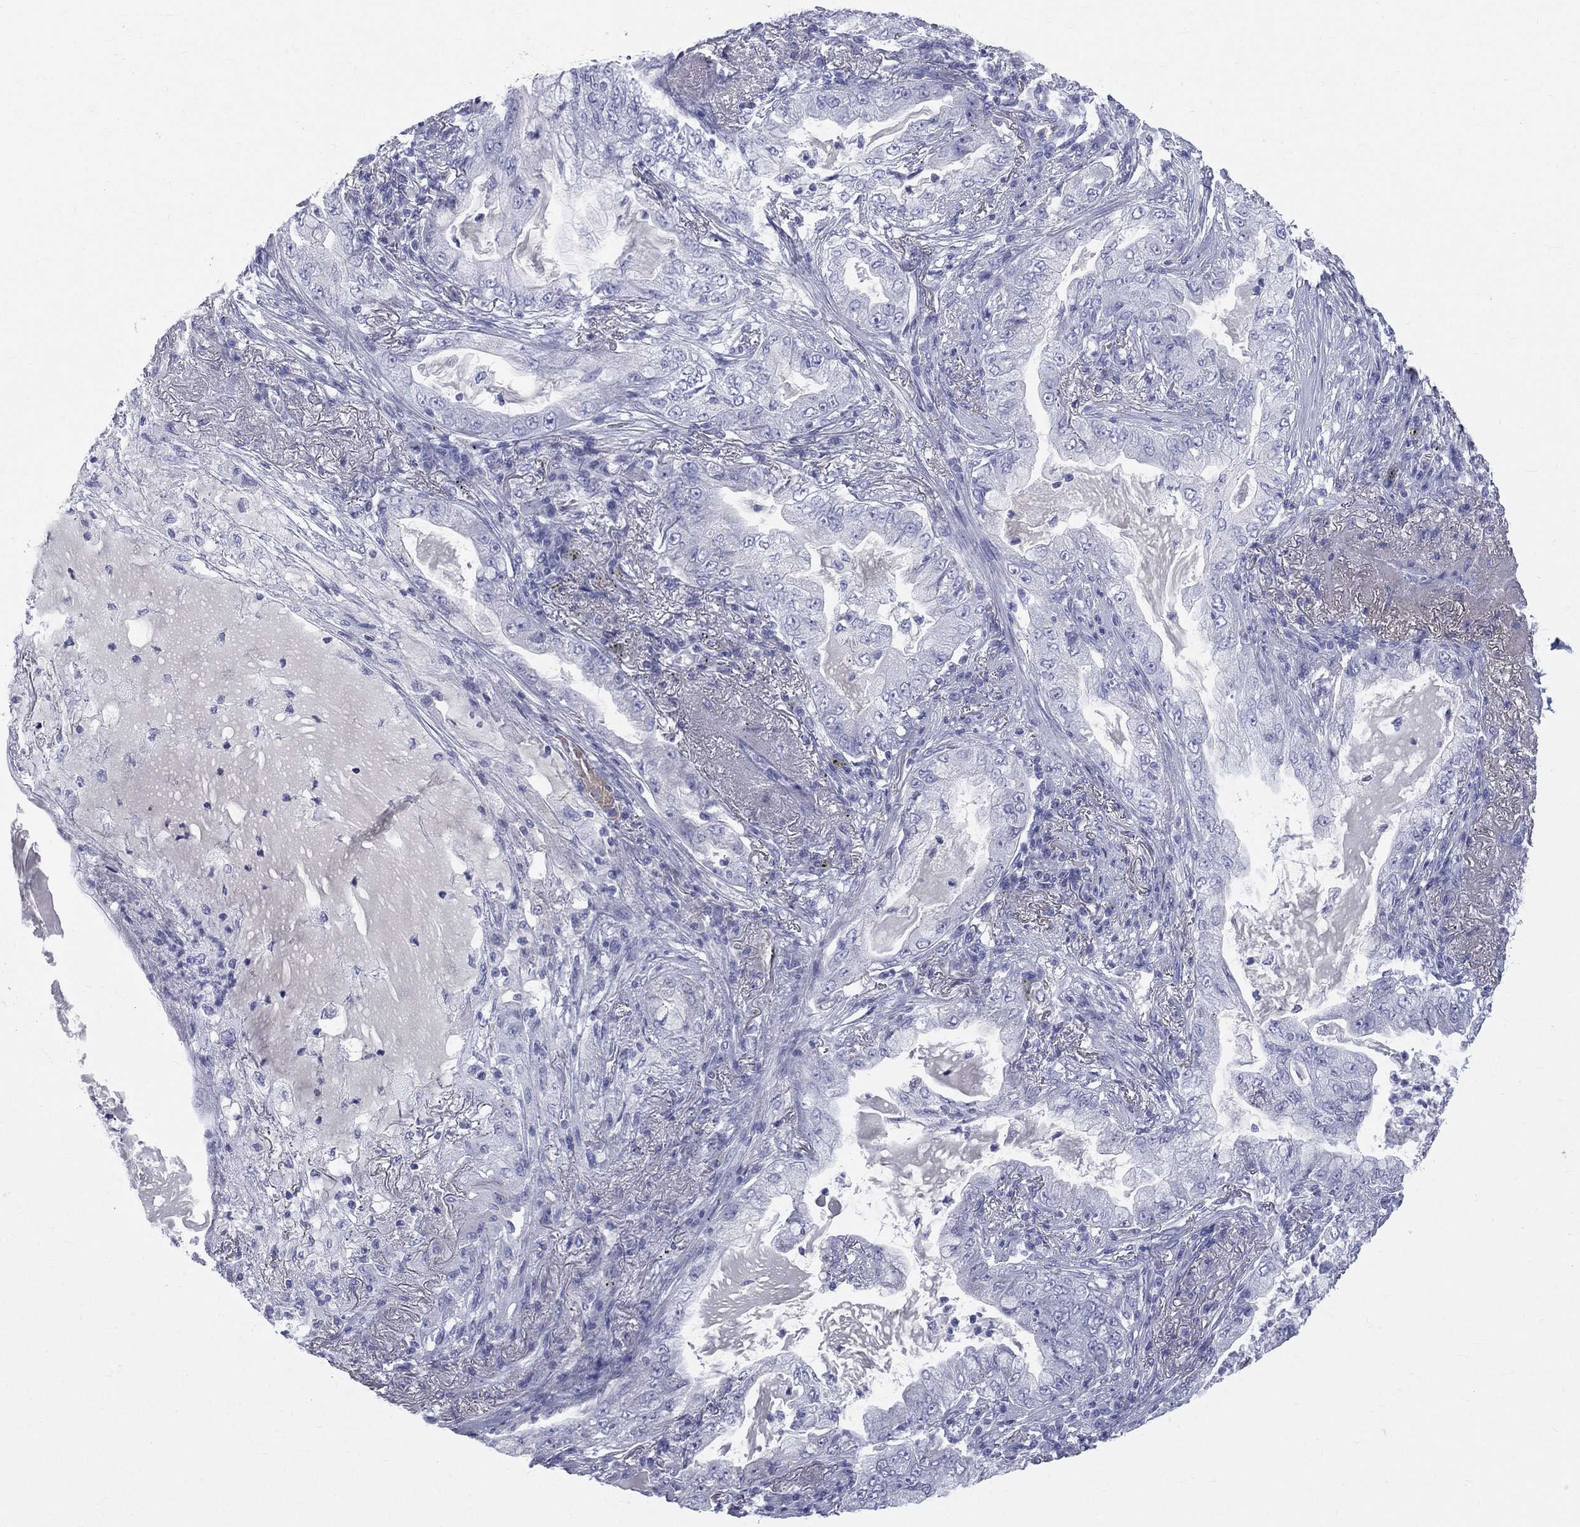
{"staining": {"intensity": "negative", "quantity": "none", "location": "none"}, "tissue": "lung cancer", "cell_type": "Tumor cells", "image_type": "cancer", "snomed": [{"axis": "morphology", "description": "Adenocarcinoma, NOS"}, {"axis": "topography", "description": "Lung"}], "caption": "The photomicrograph displays no significant staining in tumor cells of lung adenocarcinoma.", "gene": "HP", "patient": {"sex": "female", "age": 73}}